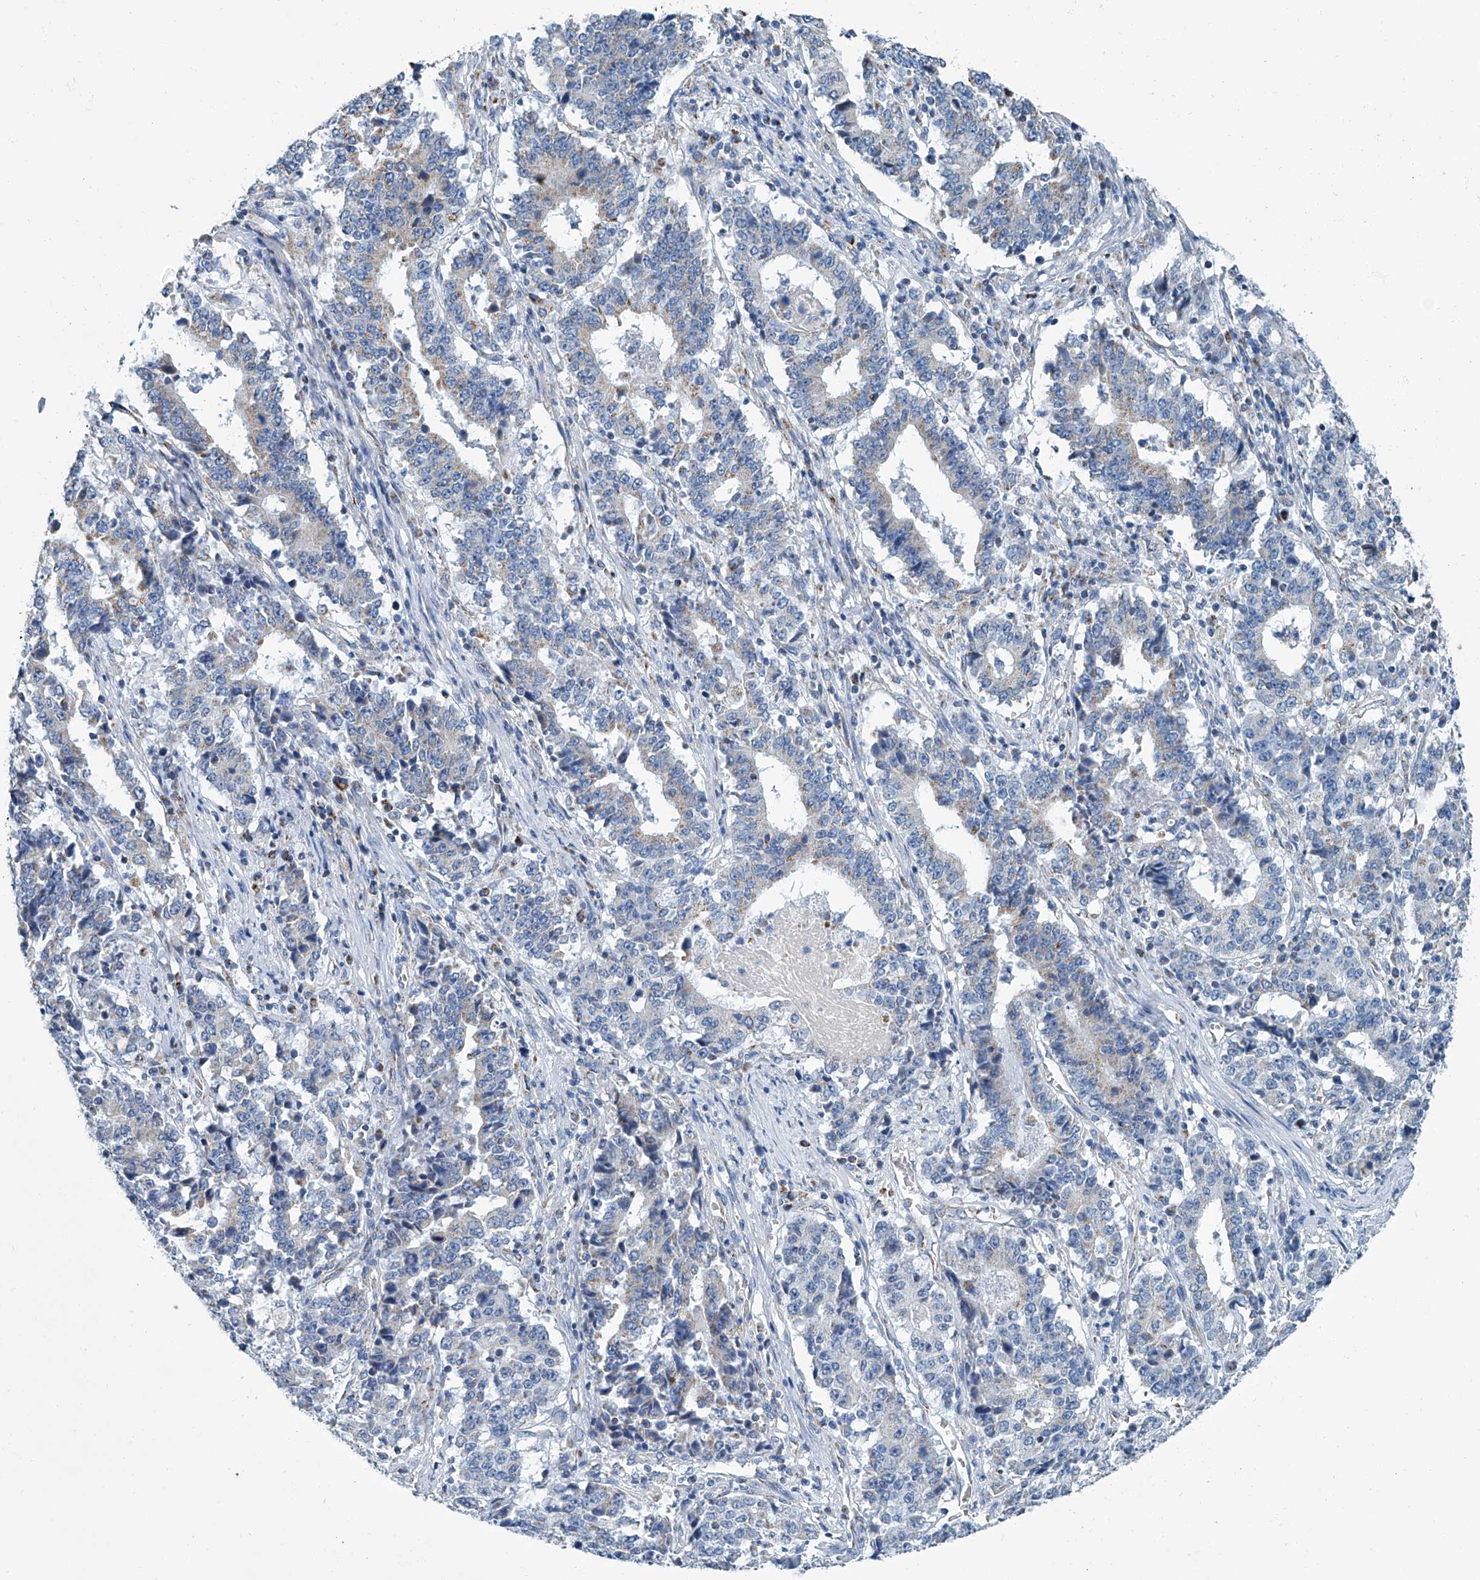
{"staining": {"intensity": "negative", "quantity": "none", "location": "none"}, "tissue": "stomach cancer", "cell_type": "Tumor cells", "image_type": "cancer", "snomed": [{"axis": "morphology", "description": "Adenocarcinoma, NOS"}, {"axis": "topography", "description": "Stomach"}], "caption": "The micrograph demonstrates no staining of tumor cells in stomach cancer.", "gene": "MT-ND1", "patient": {"sex": "male", "age": 59}}